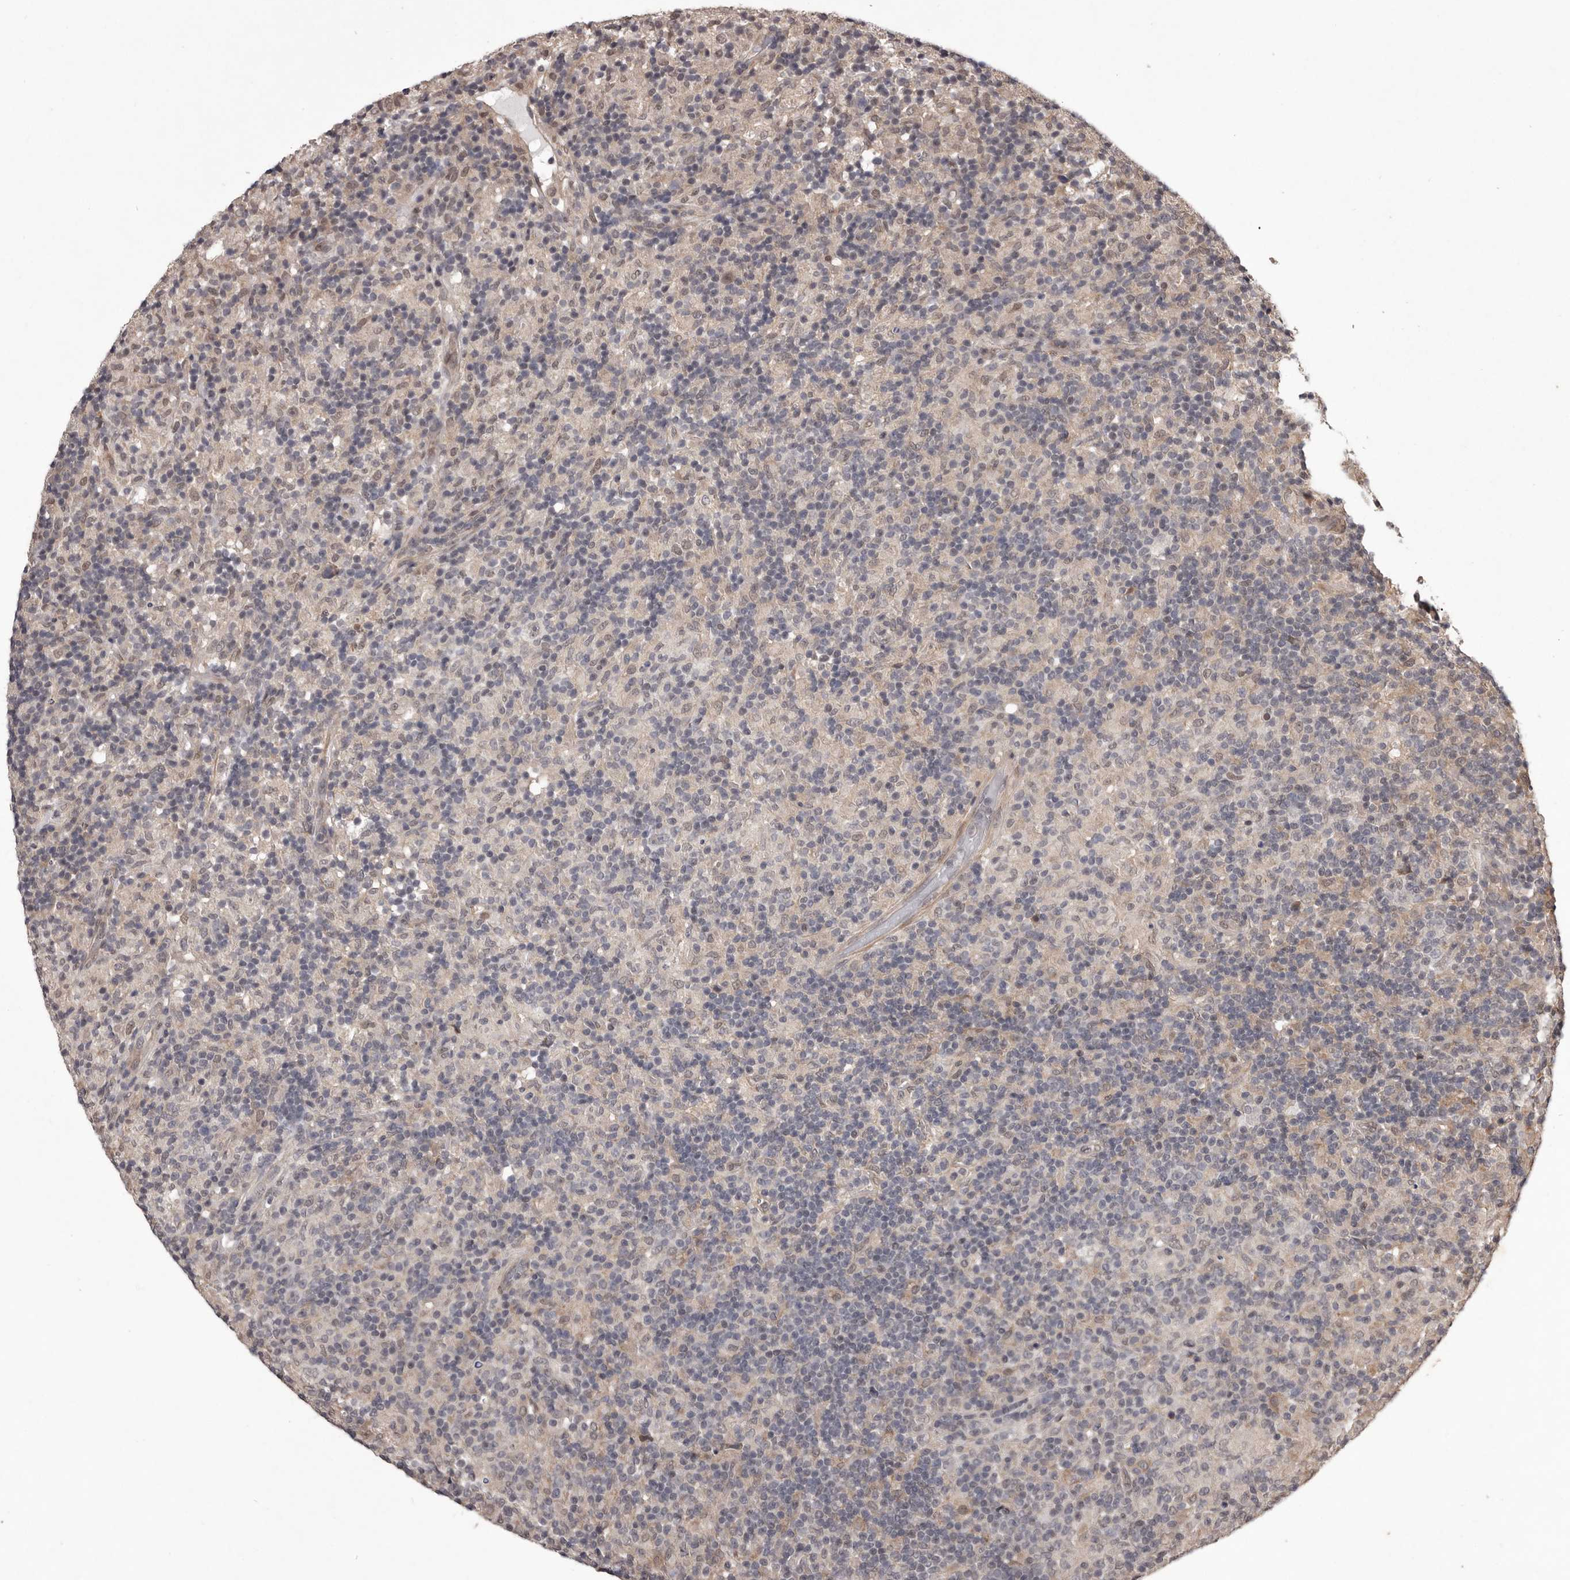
{"staining": {"intensity": "negative", "quantity": "none", "location": "none"}, "tissue": "lymphoma", "cell_type": "Tumor cells", "image_type": "cancer", "snomed": [{"axis": "morphology", "description": "Hodgkin's disease, NOS"}, {"axis": "topography", "description": "Lymph node"}], "caption": "Immunohistochemistry (IHC) histopathology image of neoplastic tissue: human lymphoma stained with DAB (3,3'-diaminobenzidine) exhibits no significant protein expression in tumor cells. (DAB IHC visualized using brightfield microscopy, high magnification).", "gene": "CELF3", "patient": {"sex": "male", "age": 70}}